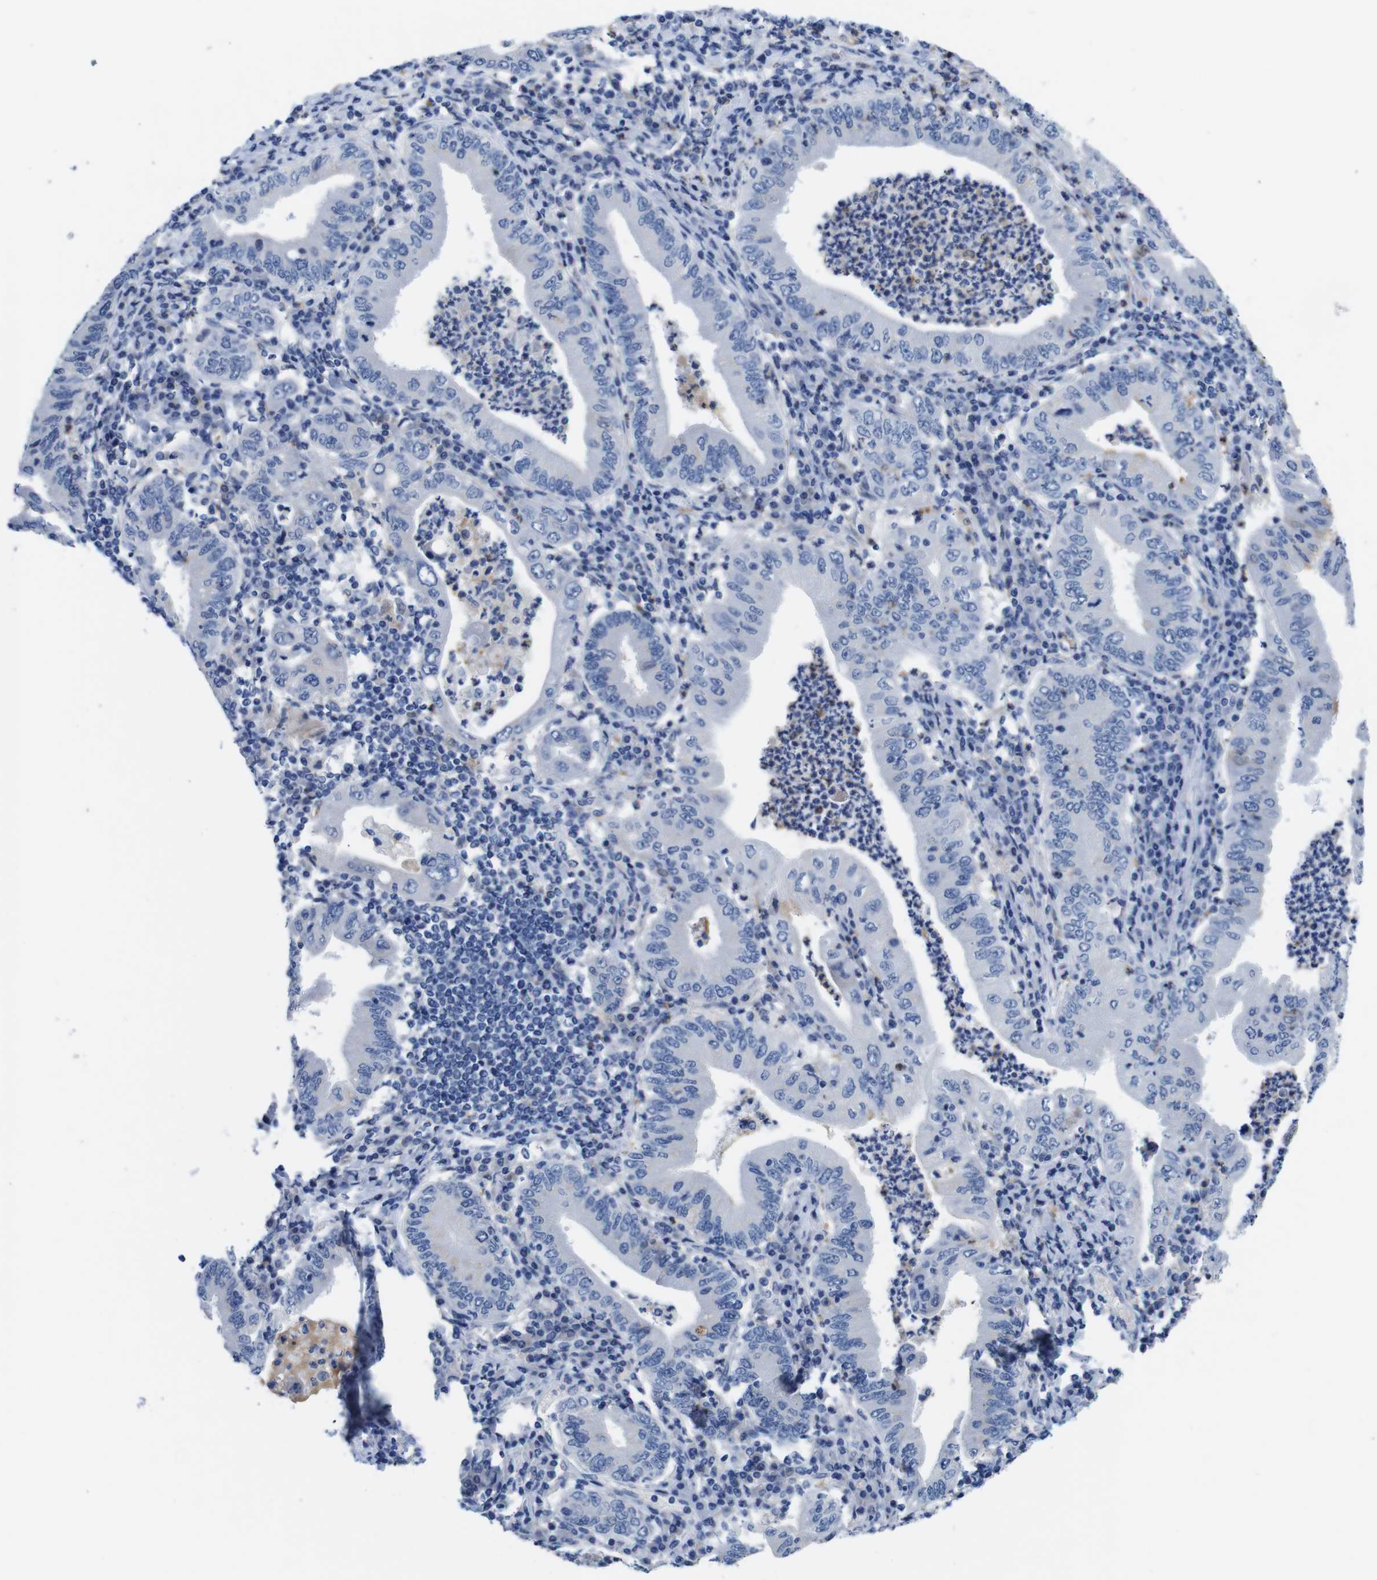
{"staining": {"intensity": "moderate", "quantity": "<25%", "location": "cytoplasmic/membranous"}, "tissue": "stomach cancer", "cell_type": "Tumor cells", "image_type": "cancer", "snomed": [{"axis": "morphology", "description": "Normal tissue, NOS"}, {"axis": "morphology", "description": "Adenocarcinoma, NOS"}, {"axis": "topography", "description": "Esophagus"}, {"axis": "topography", "description": "Stomach, upper"}, {"axis": "topography", "description": "Peripheral nerve tissue"}], "caption": "This is a photomicrograph of immunohistochemistry (IHC) staining of stomach cancer, which shows moderate expression in the cytoplasmic/membranous of tumor cells.", "gene": "C1RL", "patient": {"sex": "male", "age": 62}}